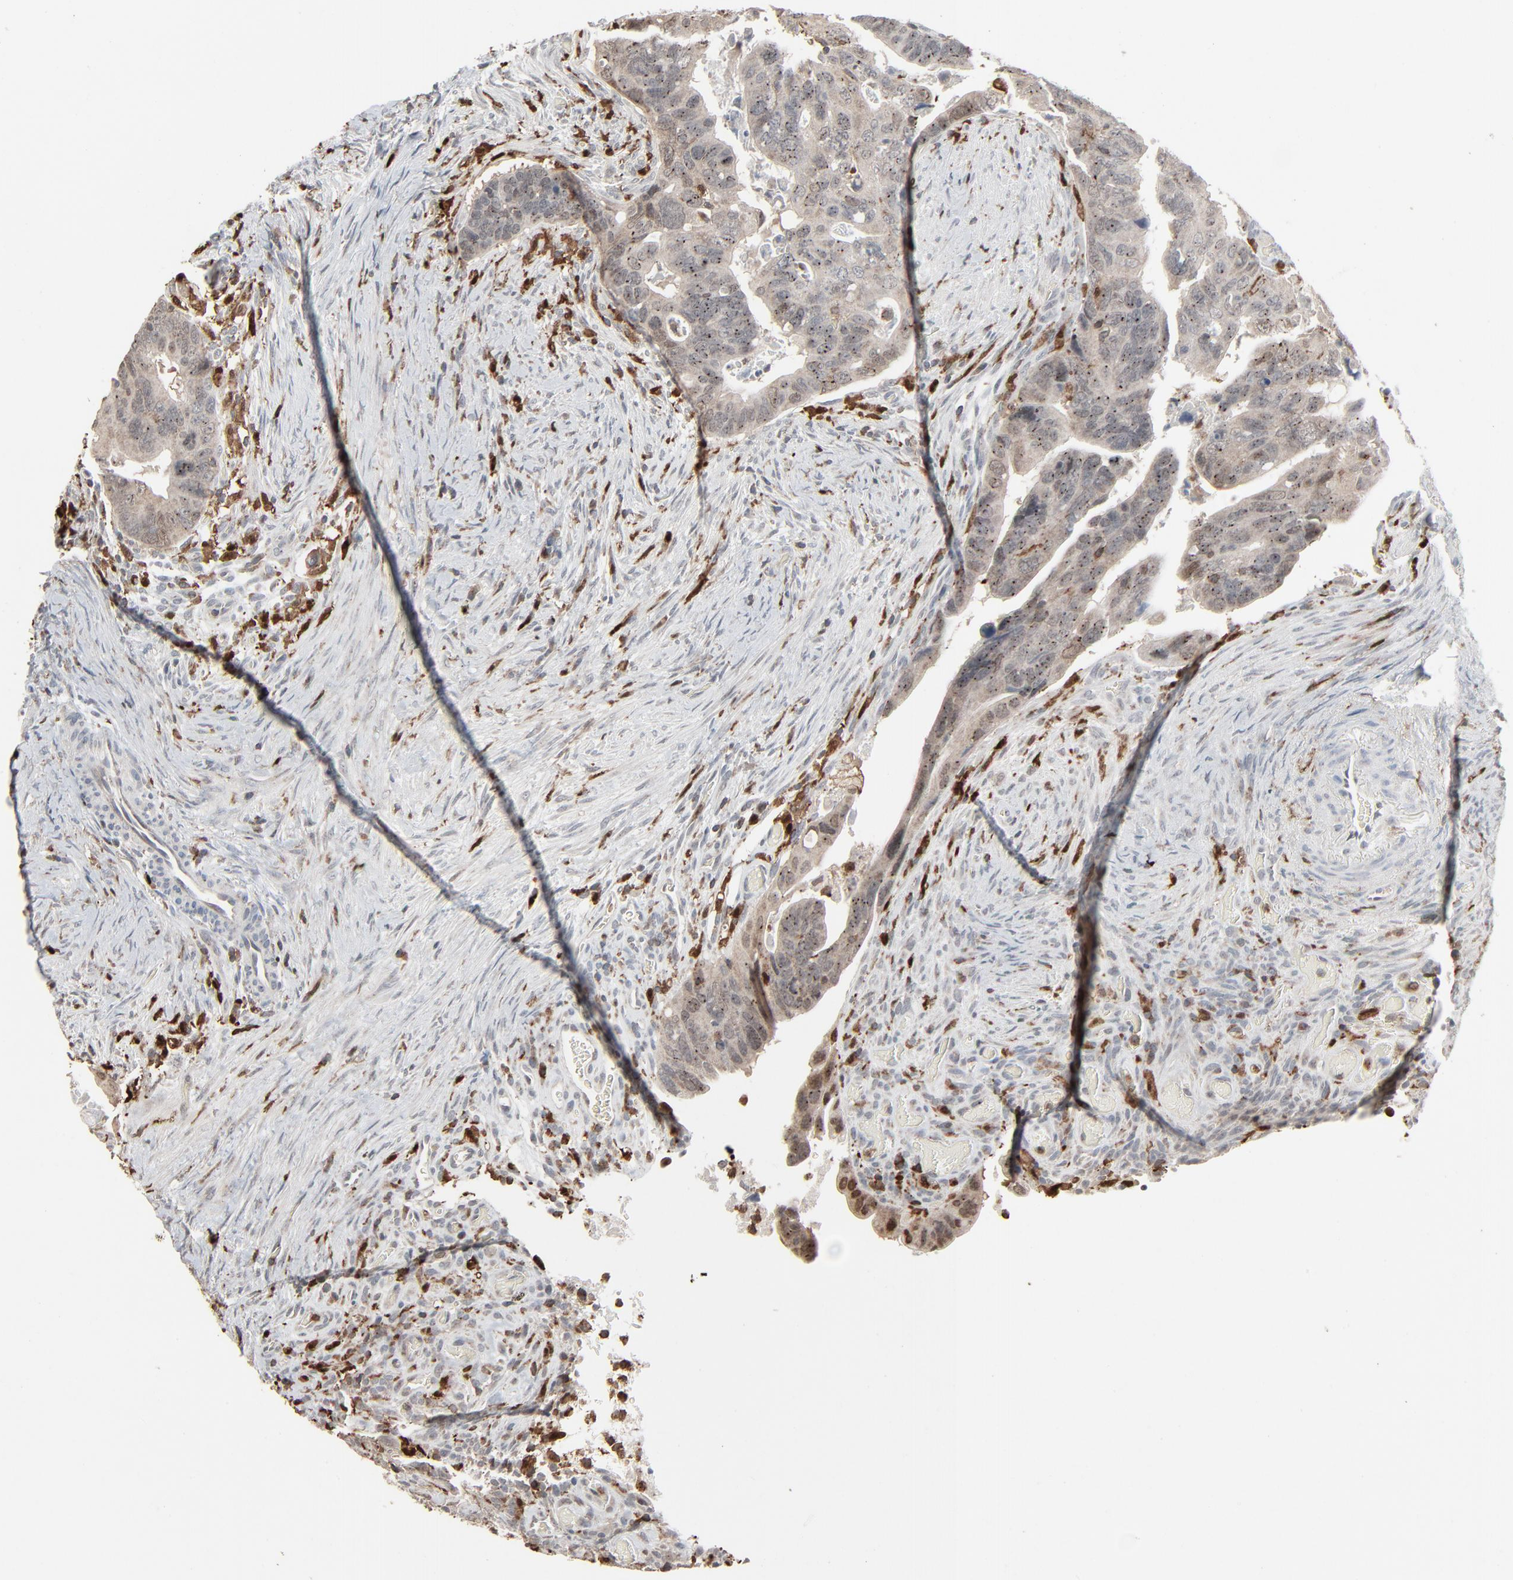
{"staining": {"intensity": "weak", "quantity": ">75%", "location": "cytoplasmic/membranous"}, "tissue": "colorectal cancer", "cell_type": "Tumor cells", "image_type": "cancer", "snomed": [{"axis": "morphology", "description": "Adenocarcinoma, NOS"}, {"axis": "topography", "description": "Rectum"}], "caption": "Protein staining demonstrates weak cytoplasmic/membranous staining in about >75% of tumor cells in colorectal cancer.", "gene": "DOCK8", "patient": {"sex": "male", "age": 53}}